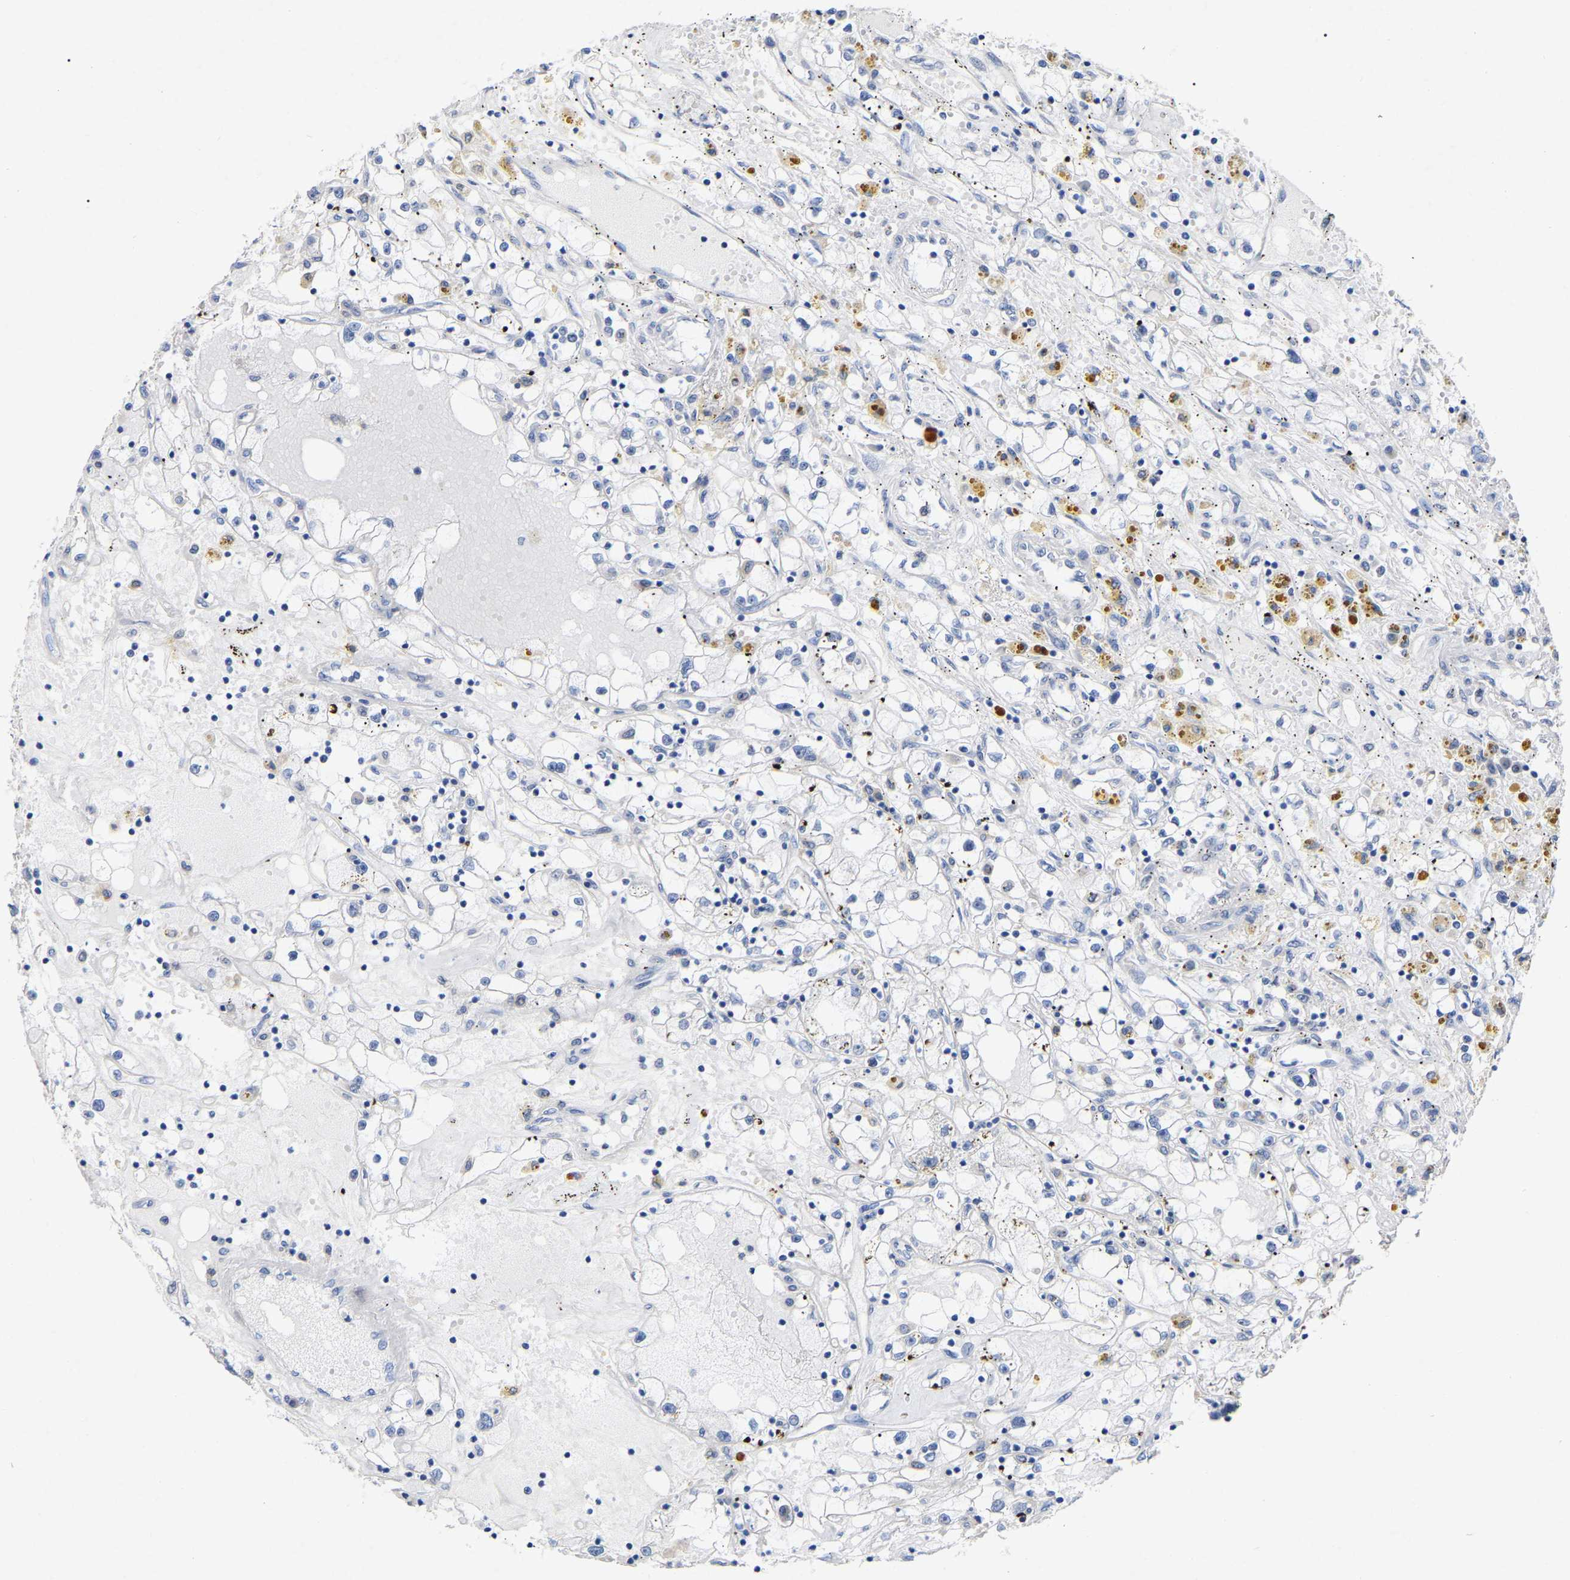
{"staining": {"intensity": "negative", "quantity": "none", "location": "none"}, "tissue": "renal cancer", "cell_type": "Tumor cells", "image_type": "cancer", "snomed": [{"axis": "morphology", "description": "Adenocarcinoma, NOS"}, {"axis": "topography", "description": "Kidney"}], "caption": "The immunohistochemistry (IHC) image has no significant staining in tumor cells of renal cancer (adenocarcinoma) tissue. (Stains: DAB immunohistochemistry (IHC) with hematoxylin counter stain, Microscopy: brightfield microscopy at high magnification).", "gene": "STRIP2", "patient": {"sex": "male", "age": 56}}